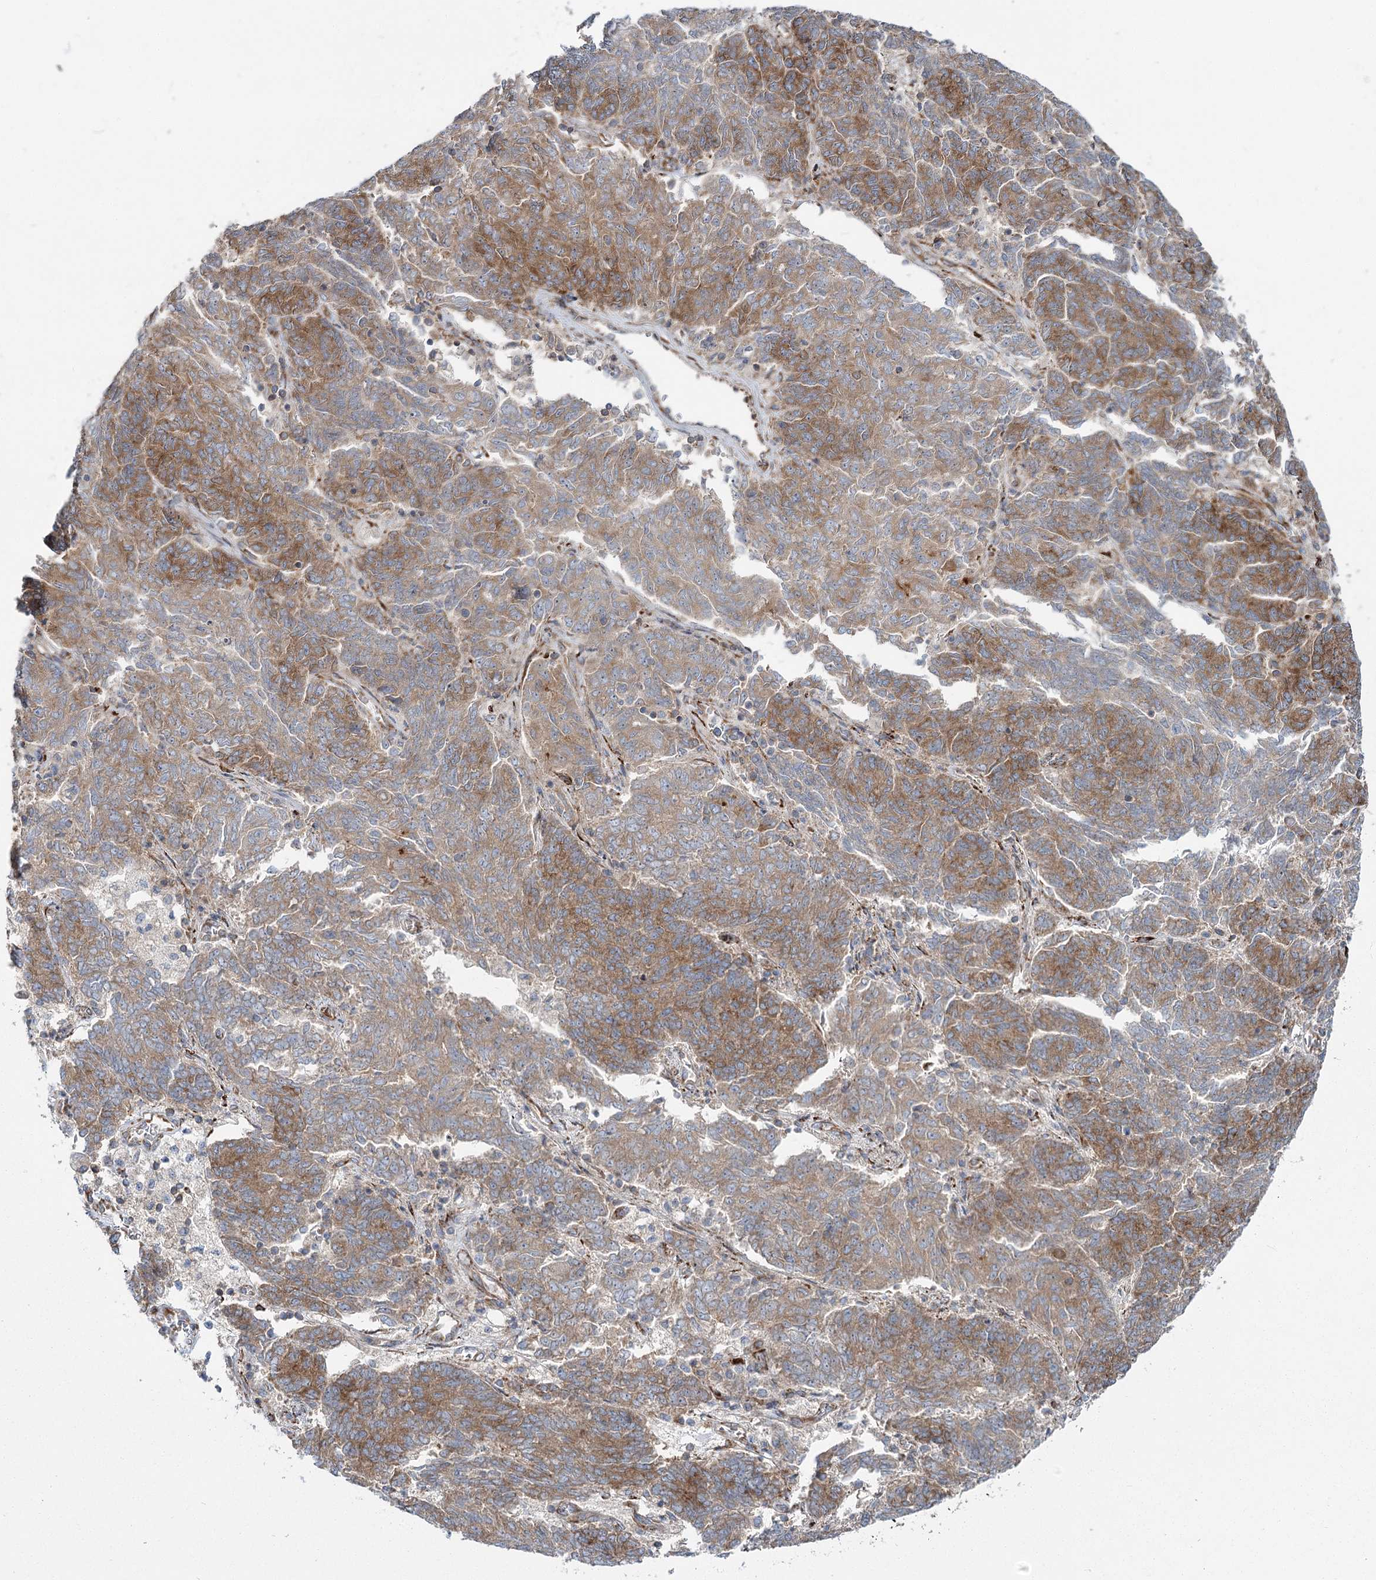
{"staining": {"intensity": "moderate", "quantity": ">75%", "location": "cytoplasmic/membranous"}, "tissue": "endometrial cancer", "cell_type": "Tumor cells", "image_type": "cancer", "snomed": [{"axis": "morphology", "description": "Adenocarcinoma, NOS"}, {"axis": "topography", "description": "Endometrium"}], "caption": "Immunohistochemistry (IHC) of human endometrial cancer (adenocarcinoma) shows medium levels of moderate cytoplasmic/membranous positivity in about >75% of tumor cells. (IHC, brightfield microscopy, high magnification).", "gene": "POGLUT1", "patient": {"sex": "female", "age": 80}}